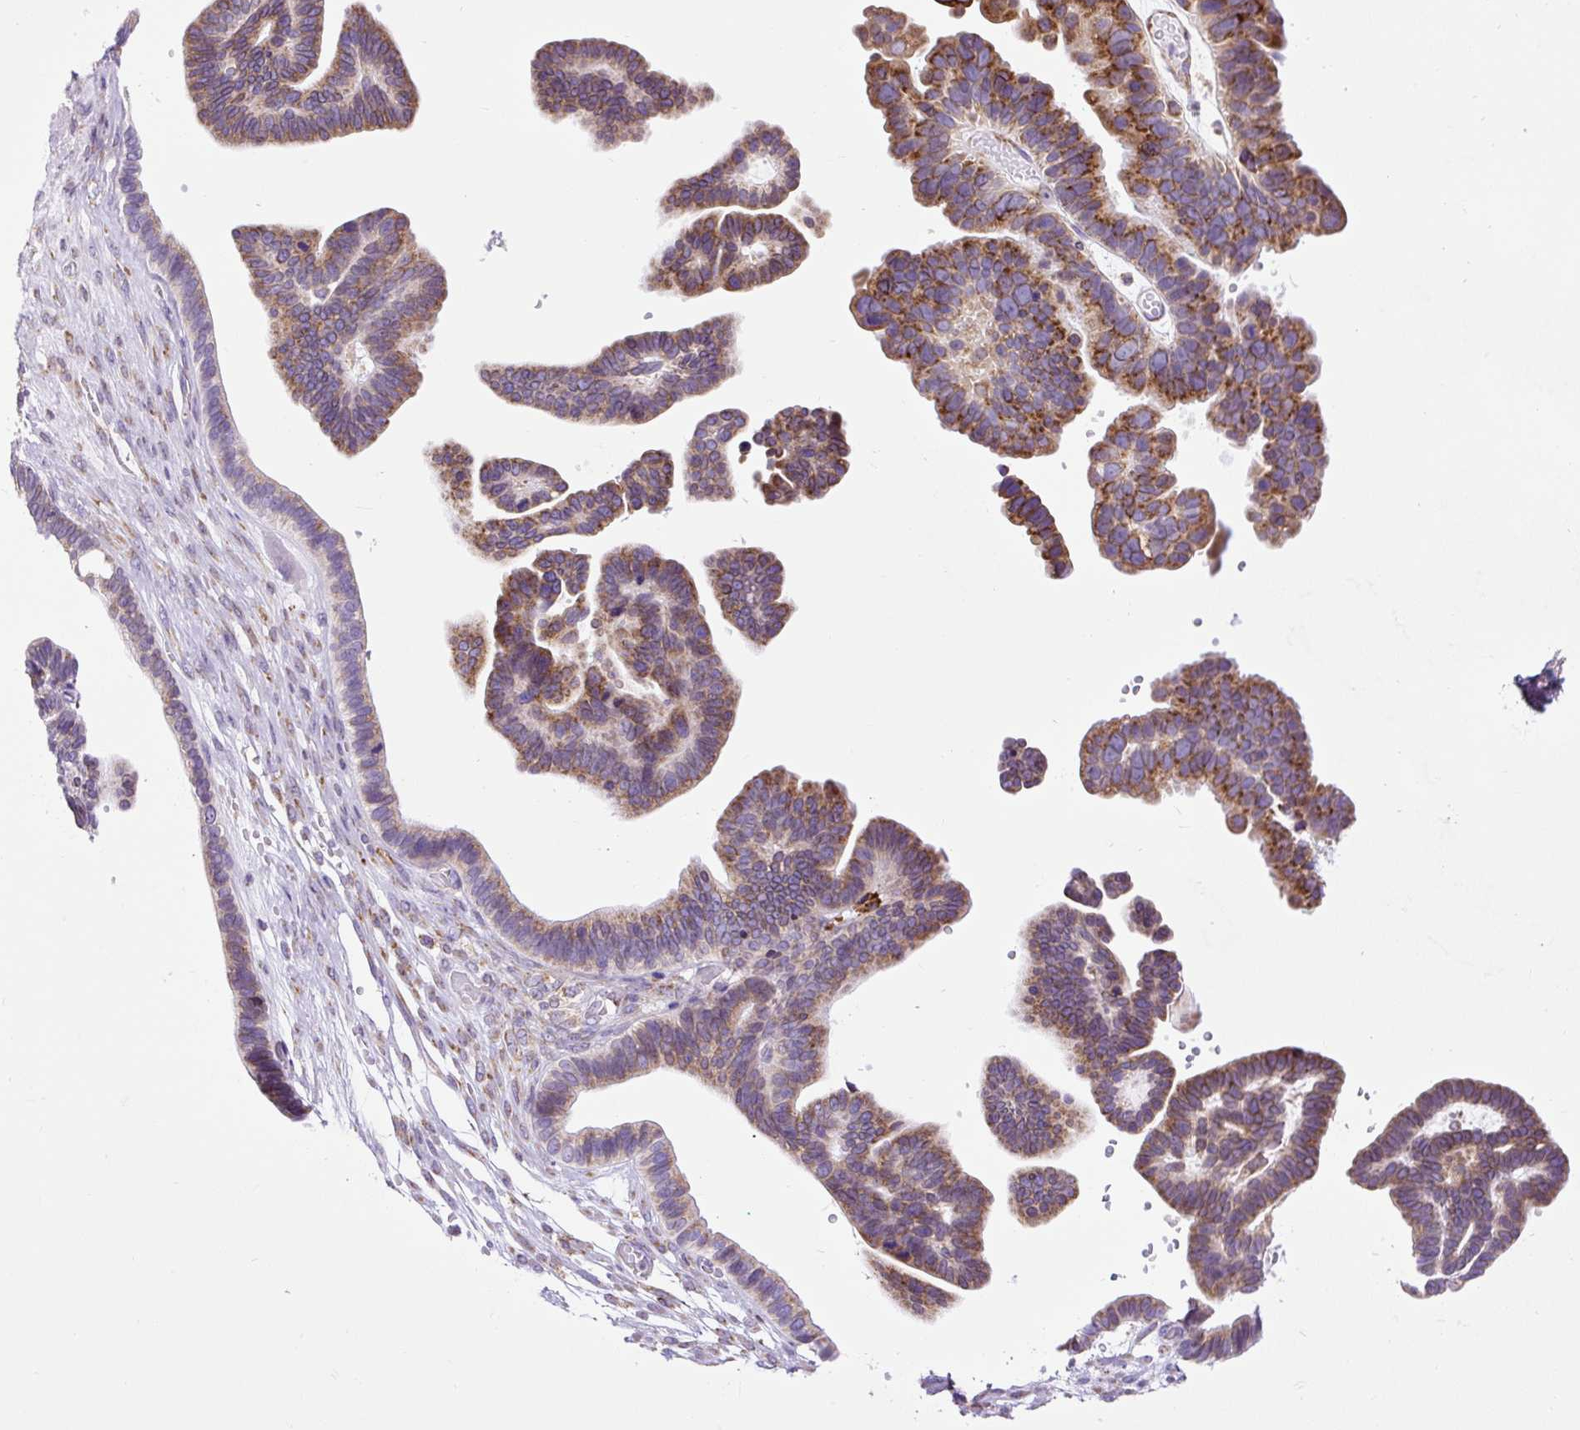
{"staining": {"intensity": "strong", "quantity": ">75%", "location": "cytoplasmic/membranous"}, "tissue": "ovarian cancer", "cell_type": "Tumor cells", "image_type": "cancer", "snomed": [{"axis": "morphology", "description": "Cystadenocarcinoma, serous, NOS"}, {"axis": "topography", "description": "Ovary"}], "caption": "Strong cytoplasmic/membranous staining for a protein is appreciated in approximately >75% of tumor cells of ovarian cancer (serous cystadenocarcinoma) using immunohistochemistry (IHC).", "gene": "DDOST", "patient": {"sex": "female", "age": 56}}